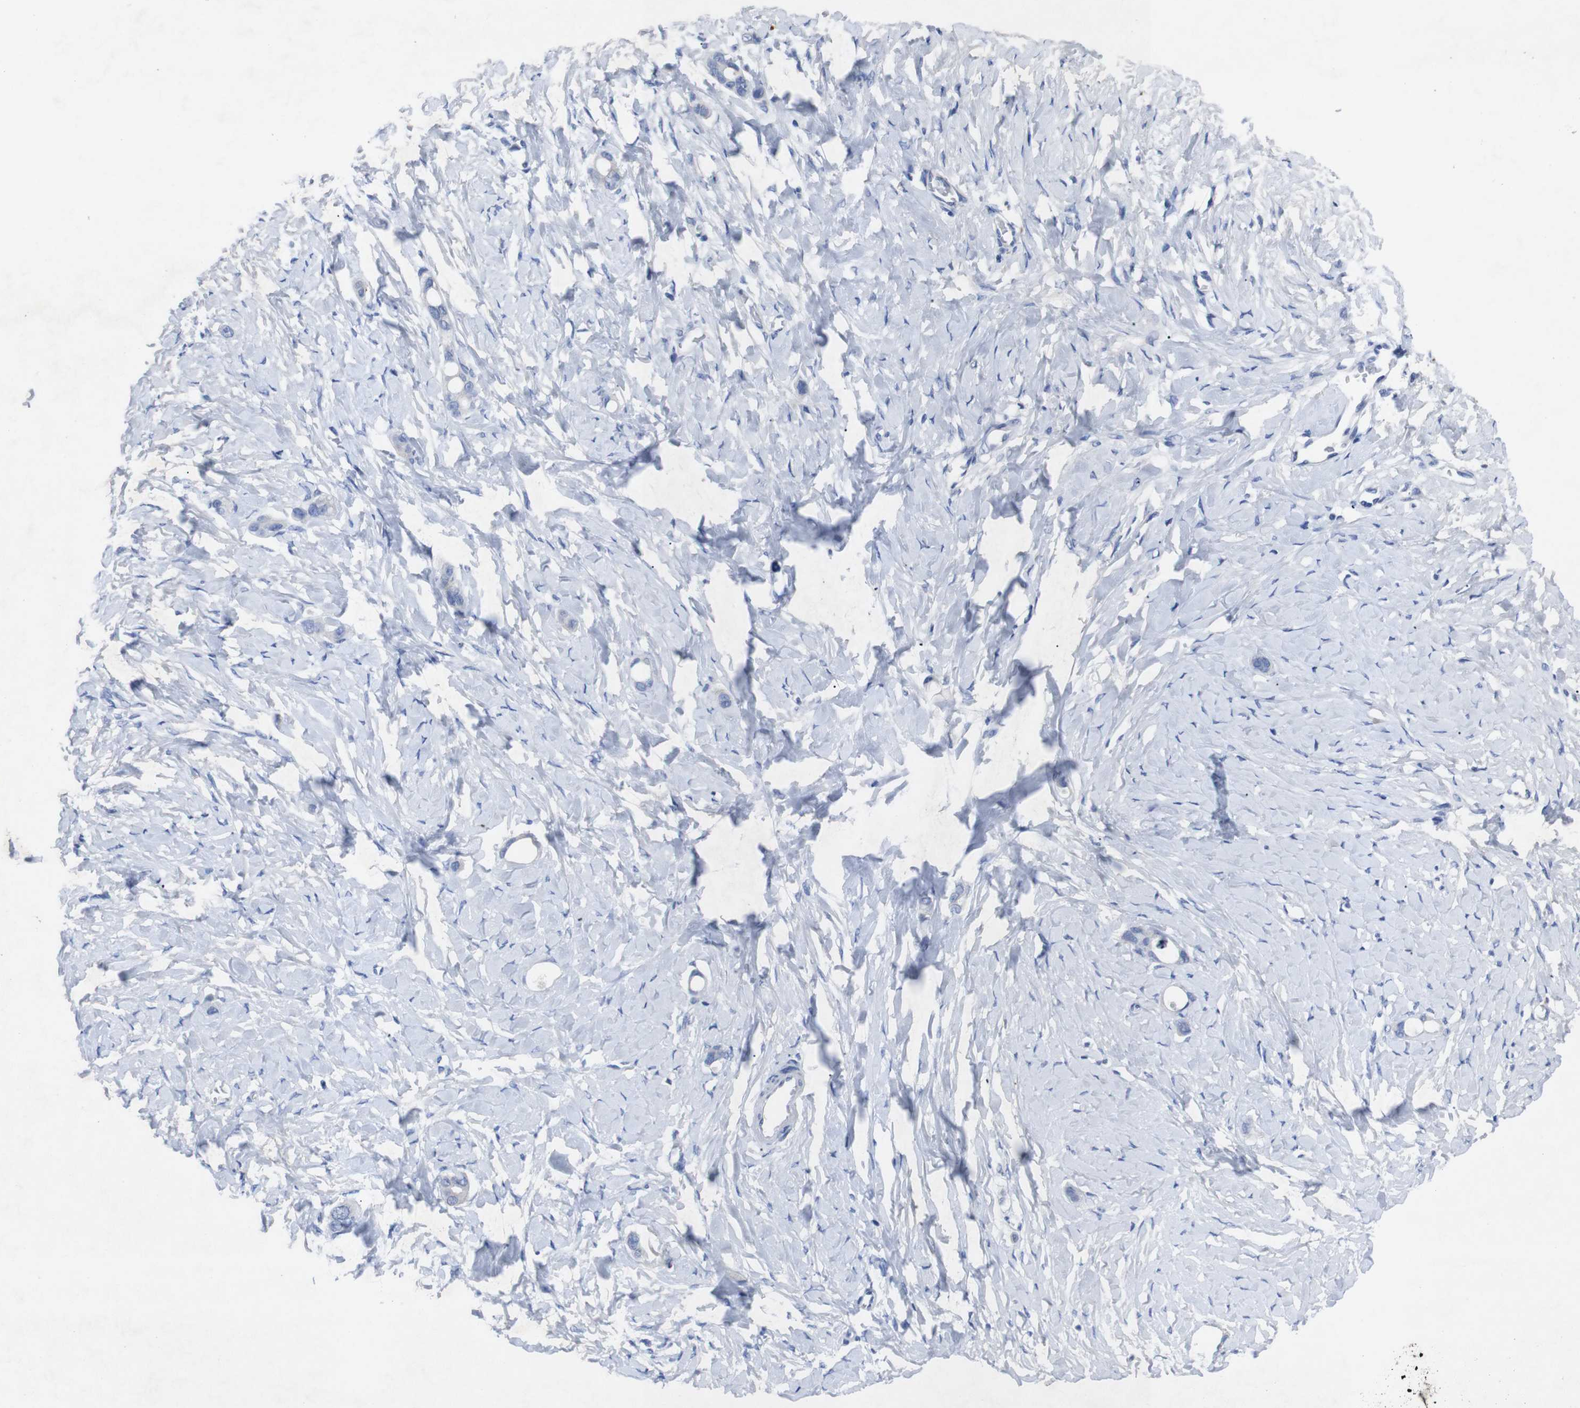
{"staining": {"intensity": "negative", "quantity": "none", "location": "none"}, "tissue": "stomach cancer", "cell_type": "Tumor cells", "image_type": "cancer", "snomed": [{"axis": "morphology", "description": "Adenocarcinoma, NOS"}, {"axis": "topography", "description": "Stomach"}], "caption": "High magnification brightfield microscopy of stomach cancer (adenocarcinoma) stained with DAB (brown) and counterstained with hematoxylin (blue): tumor cells show no significant staining.", "gene": "IRF4", "patient": {"sex": "female", "age": 75}}